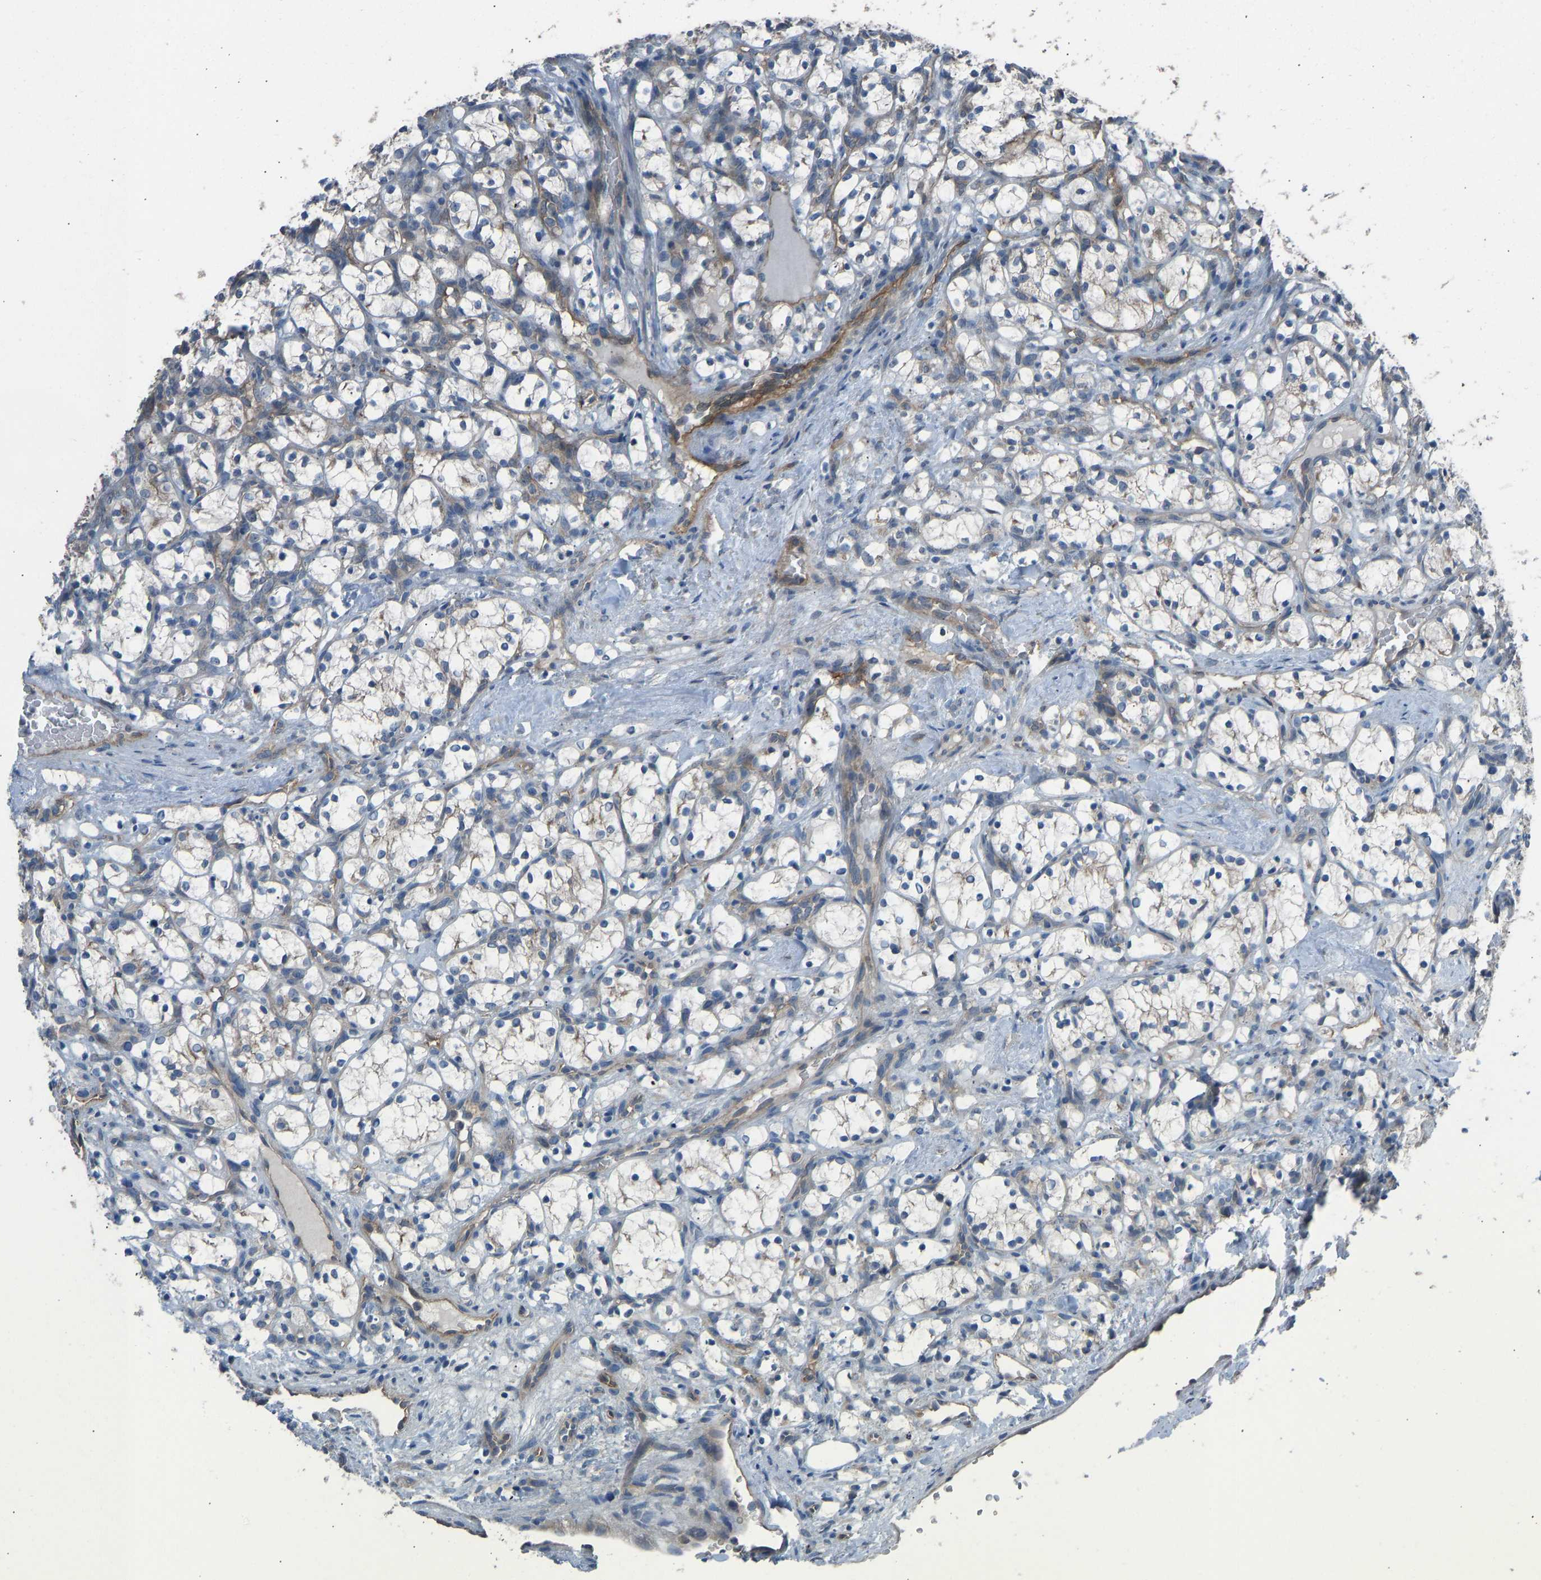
{"staining": {"intensity": "negative", "quantity": "none", "location": "none"}, "tissue": "renal cancer", "cell_type": "Tumor cells", "image_type": "cancer", "snomed": [{"axis": "morphology", "description": "Adenocarcinoma, NOS"}, {"axis": "topography", "description": "Kidney"}], "caption": "This is a image of immunohistochemistry (IHC) staining of renal cancer, which shows no expression in tumor cells.", "gene": "SLC43A1", "patient": {"sex": "female", "age": 69}}